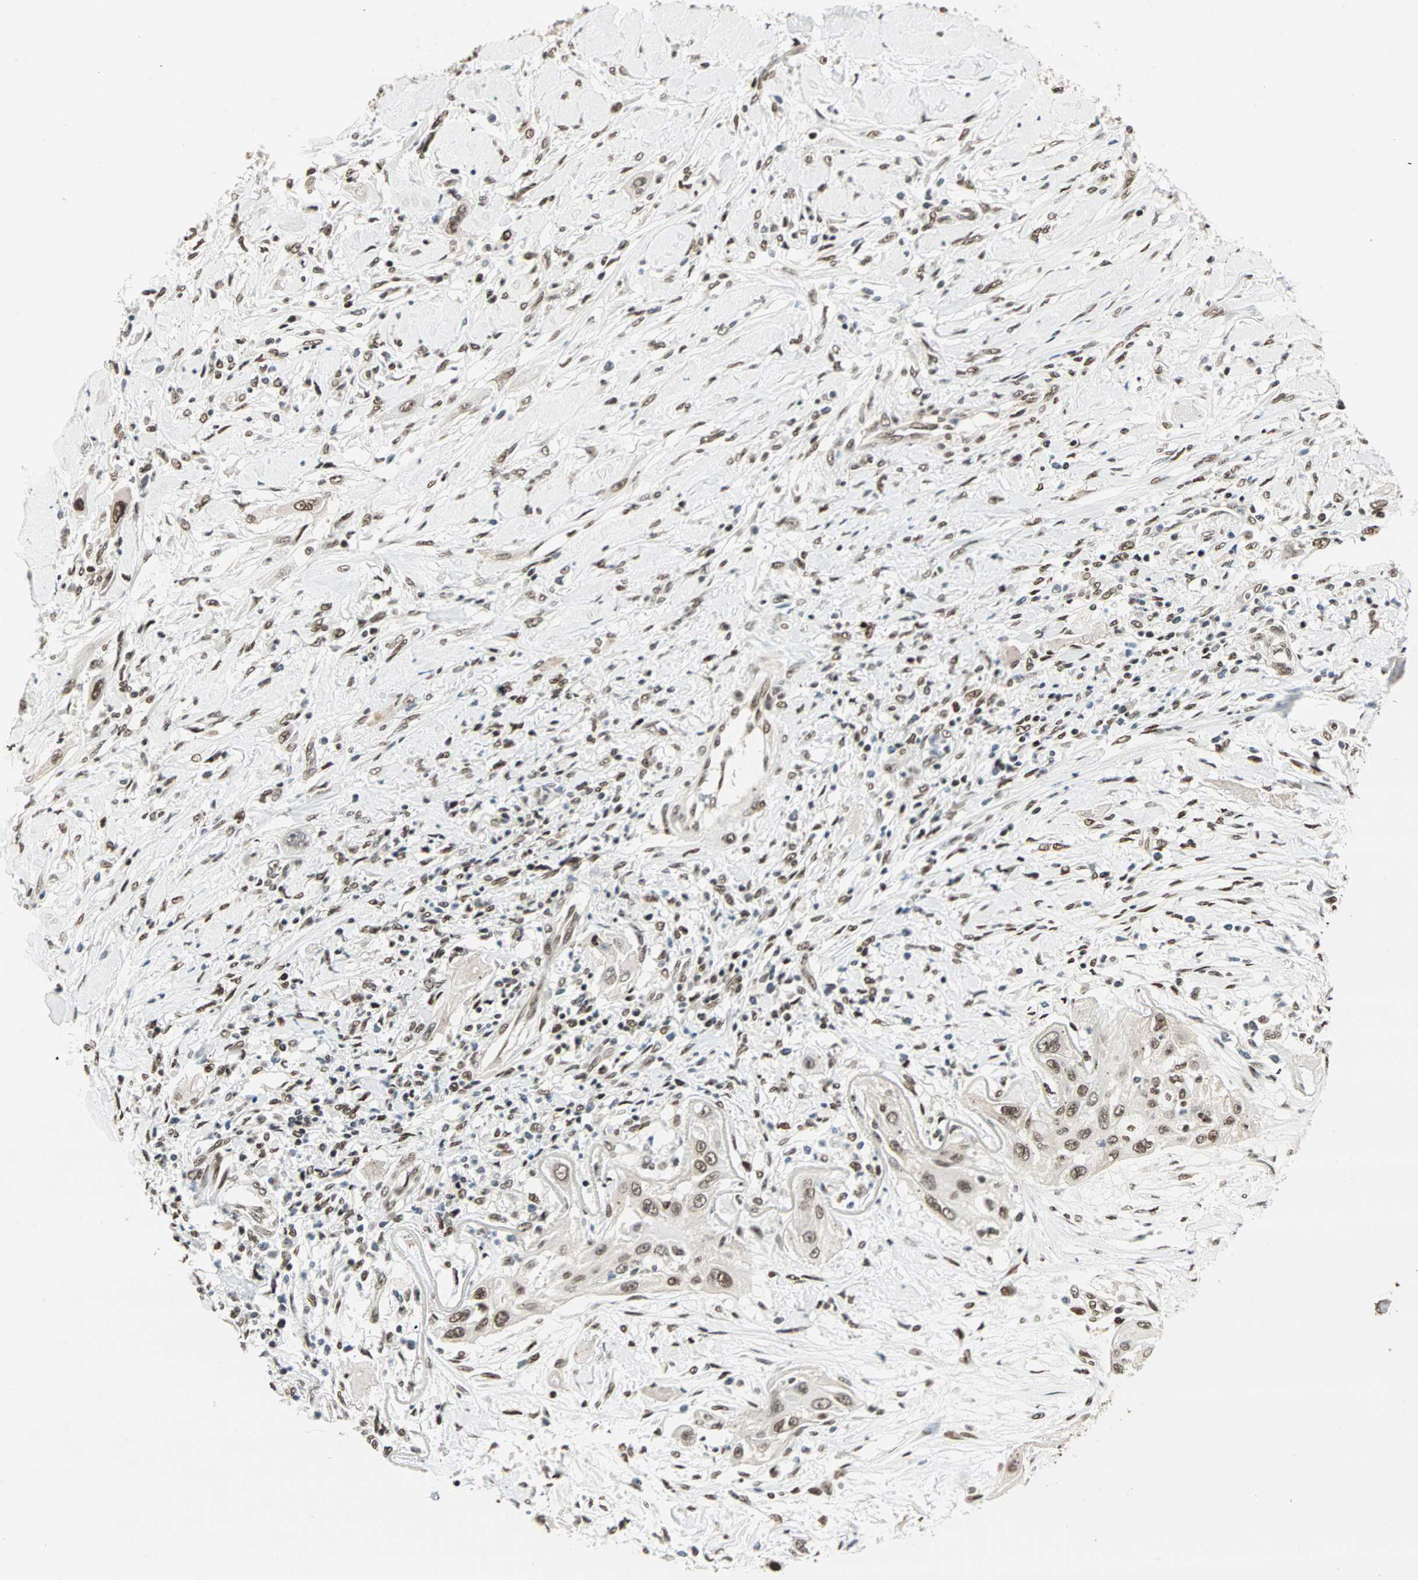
{"staining": {"intensity": "moderate", "quantity": ">75%", "location": "nuclear"}, "tissue": "lung cancer", "cell_type": "Tumor cells", "image_type": "cancer", "snomed": [{"axis": "morphology", "description": "Squamous cell carcinoma, NOS"}, {"axis": "topography", "description": "Lung"}], "caption": "Immunohistochemistry (IHC) (DAB (3,3'-diaminobenzidine)) staining of lung squamous cell carcinoma exhibits moderate nuclear protein expression in approximately >75% of tumor cells.", "gene": "BLM", "patient": {"sex": "female", "age": 47}}